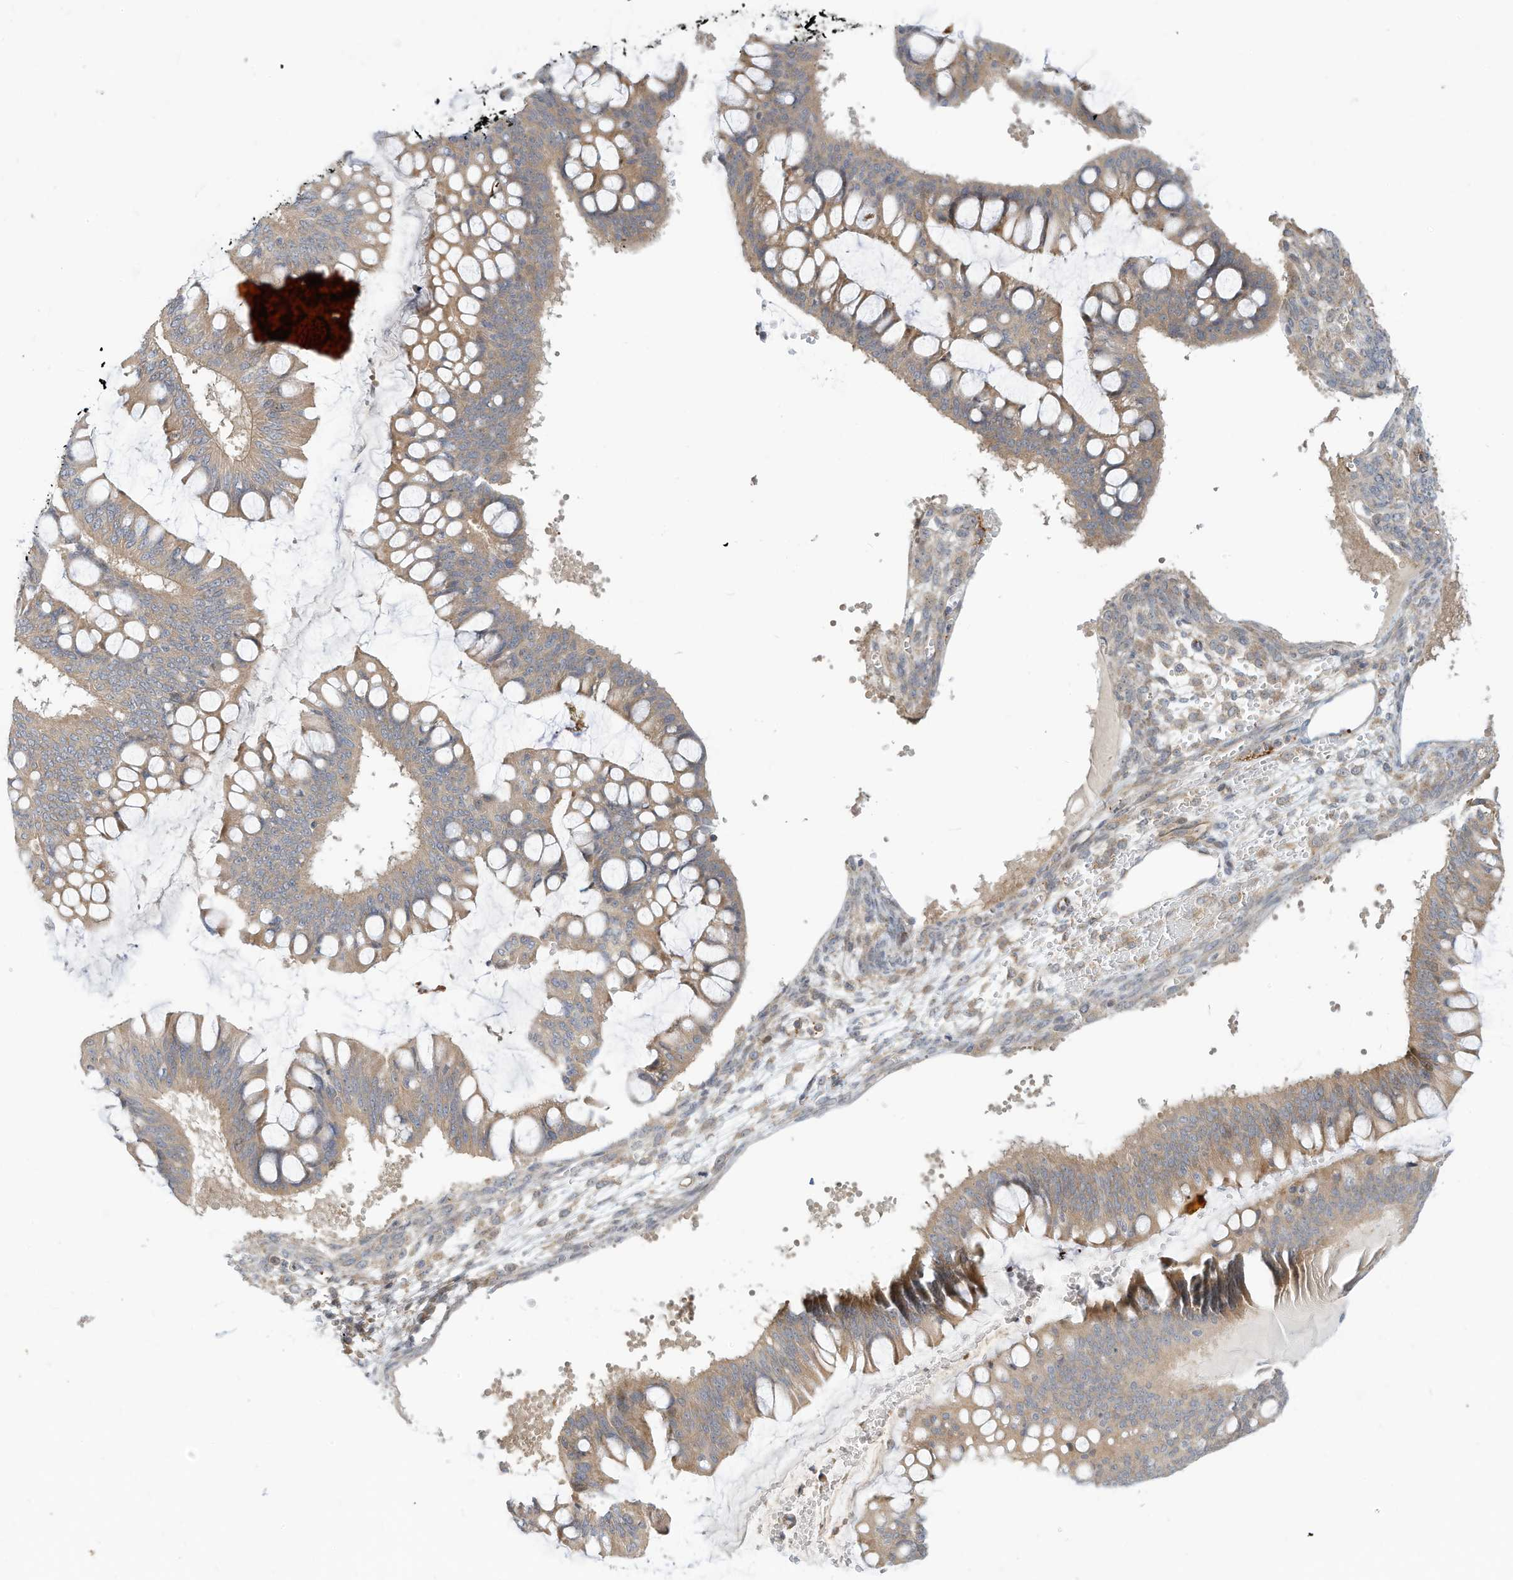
{"staining": {"intensity": "moderate", "quantity": ">75%", "location": "cytoplasmic/membranous"}, "tissue": "ovarian cancer", "cell_type": "Tumor cells", "image_type": "cancer", "snomed": [{"axis": "morphology", "description": "Cystadenocarcinoma, mucinous, NOS"}, {"axis": "topography", "description": "Ovary"}], "caption": "A brown stain labels moderate cytoplasmic/membranous positivity of a protein in human ovarian cancer tumor cells. The protein is shown in brown color, while the nuclei are stained blue.", "gene": "OFD1", "patient": {"sex": "female", "age": 73}}